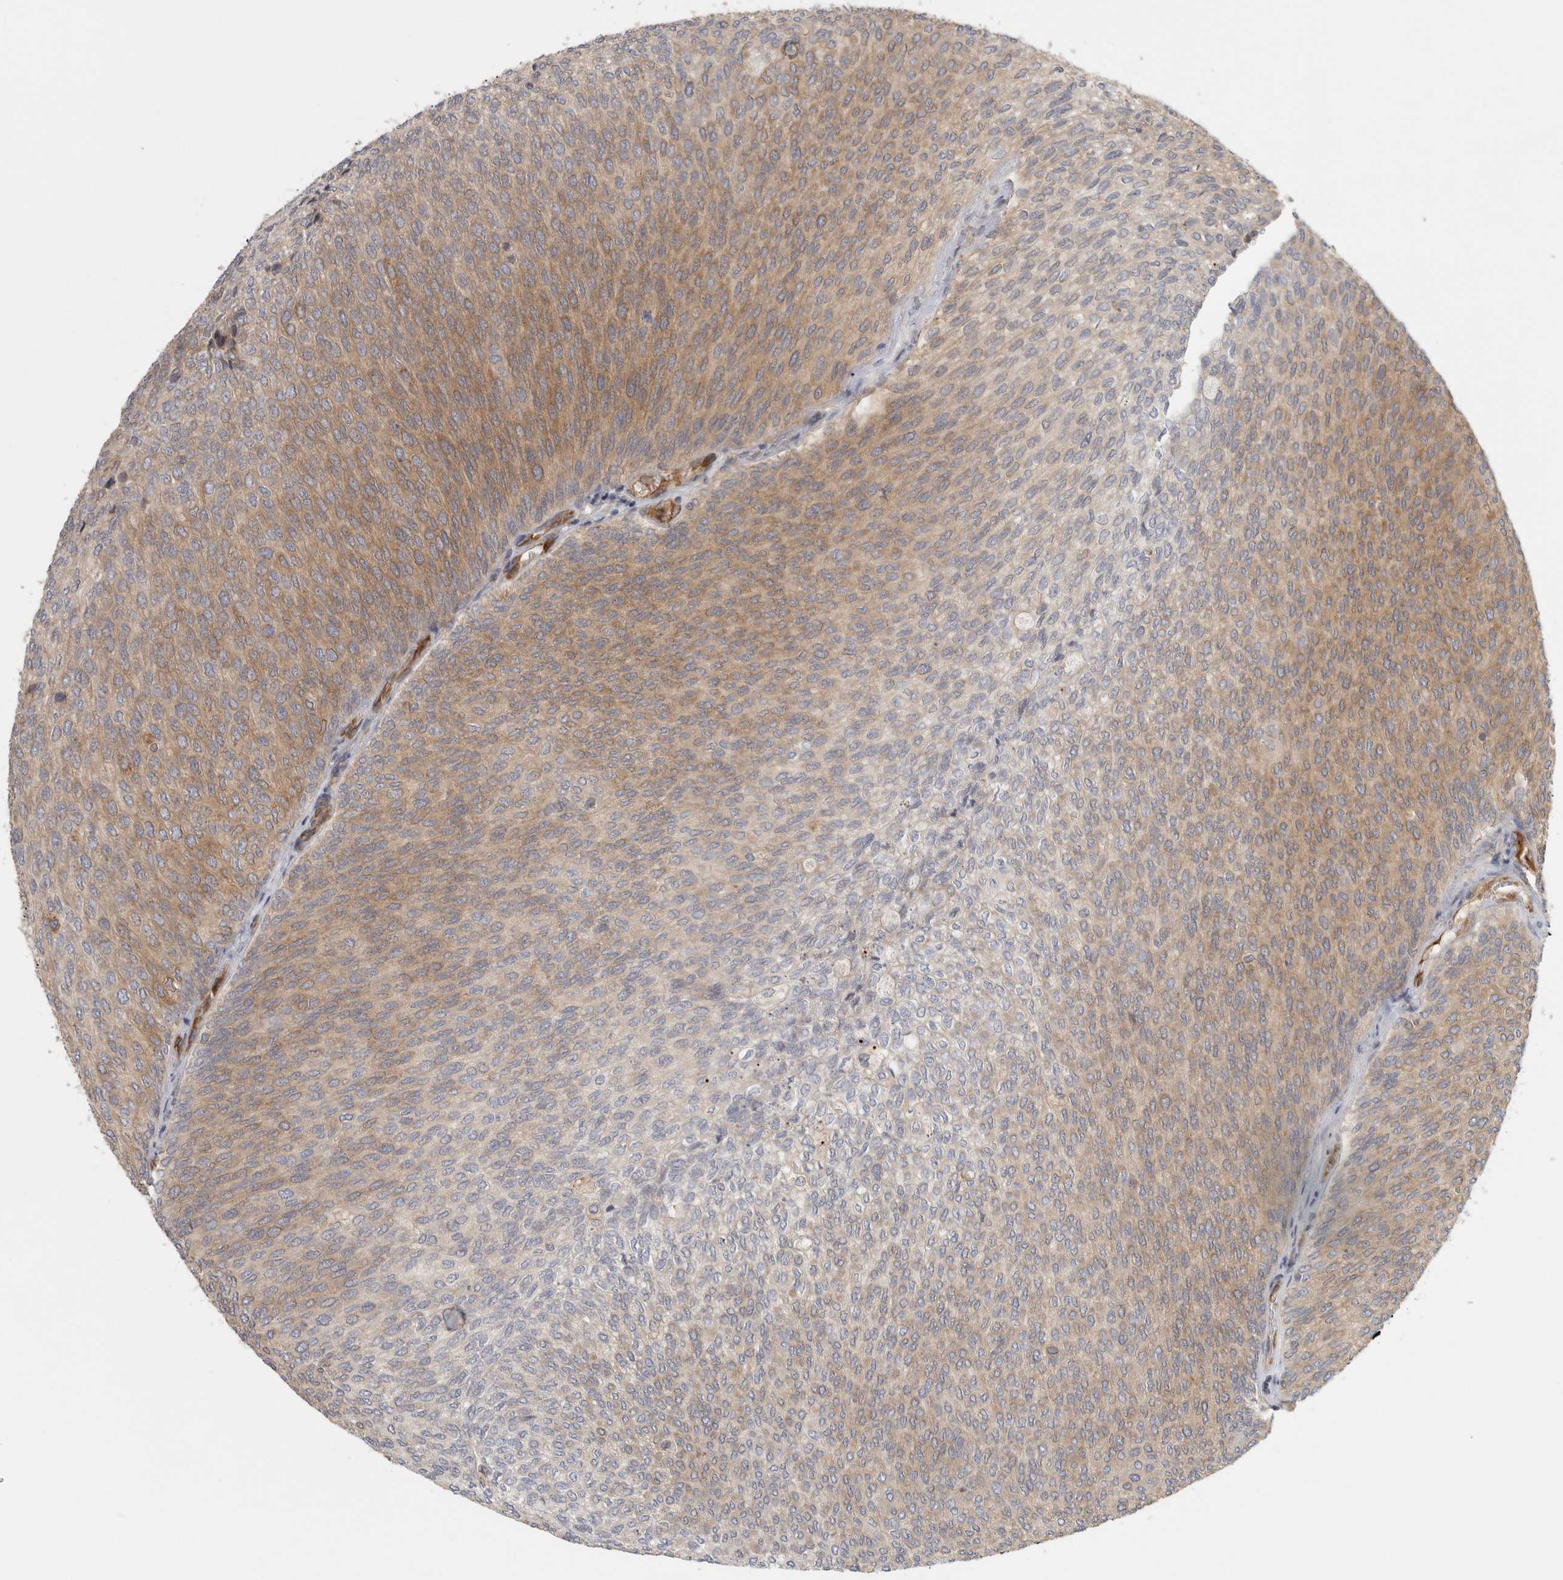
{"staining": {"intensity": "moderate", "quantity": ">75%", "location": "cytoplasmic/membranous"}, "tissue": "urothelial cancer", "cell_type": "Tumor cells", "image_type": "cancer", "snomed": [{"axis": "morphology", "description": "Urothelial carcinoma, Low grade"}, {"axis": "topography", "description": "Urinary bladder"}], "caption": "Protein expression analysis of human urothelial cancer reveals moderate cytoplasmic/membranous expression in about >75% of tumor cells.", "gene": "BCAP29", "patient": {"sex": "female", "age": 79}}